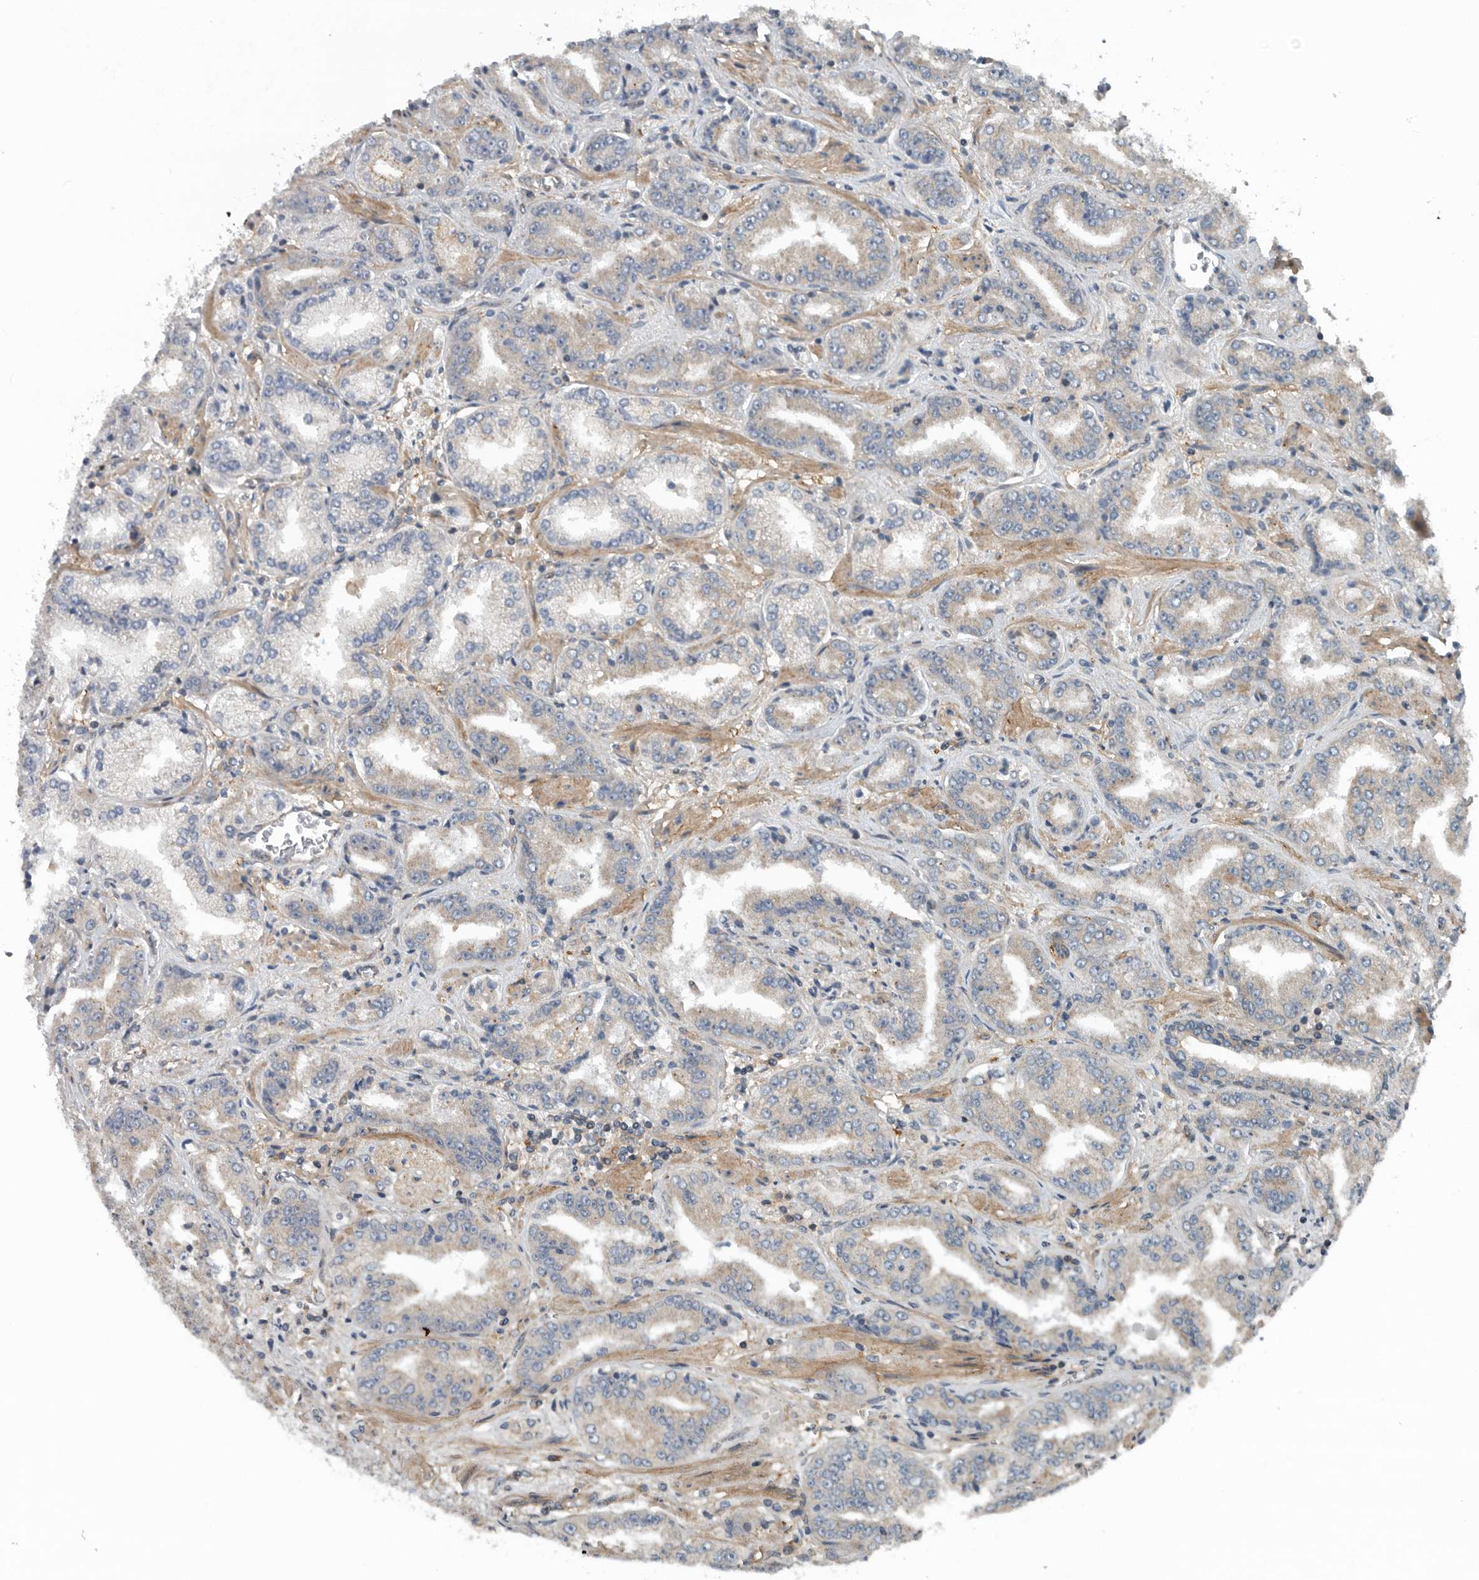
{"staining": {"intensity": "negative", "quantity": "none", "location": "none"}, "tissue": "prostate cancer", "cell_type": "Tumor cells", "image_type": "cancer", "snomed": [{"axis": "morphology", "description": "Adenocarcinoma, High grade"}, {"axis": "topography", "description": "Prostate"}], "caption": "This is a histopathology image of immunohistochemistry staining of prostate high-grade adenocarcinoma, which shows no expression in tumor cells.", "gene": "AMFR", "patient": {"sex": "male", "age": 71}}